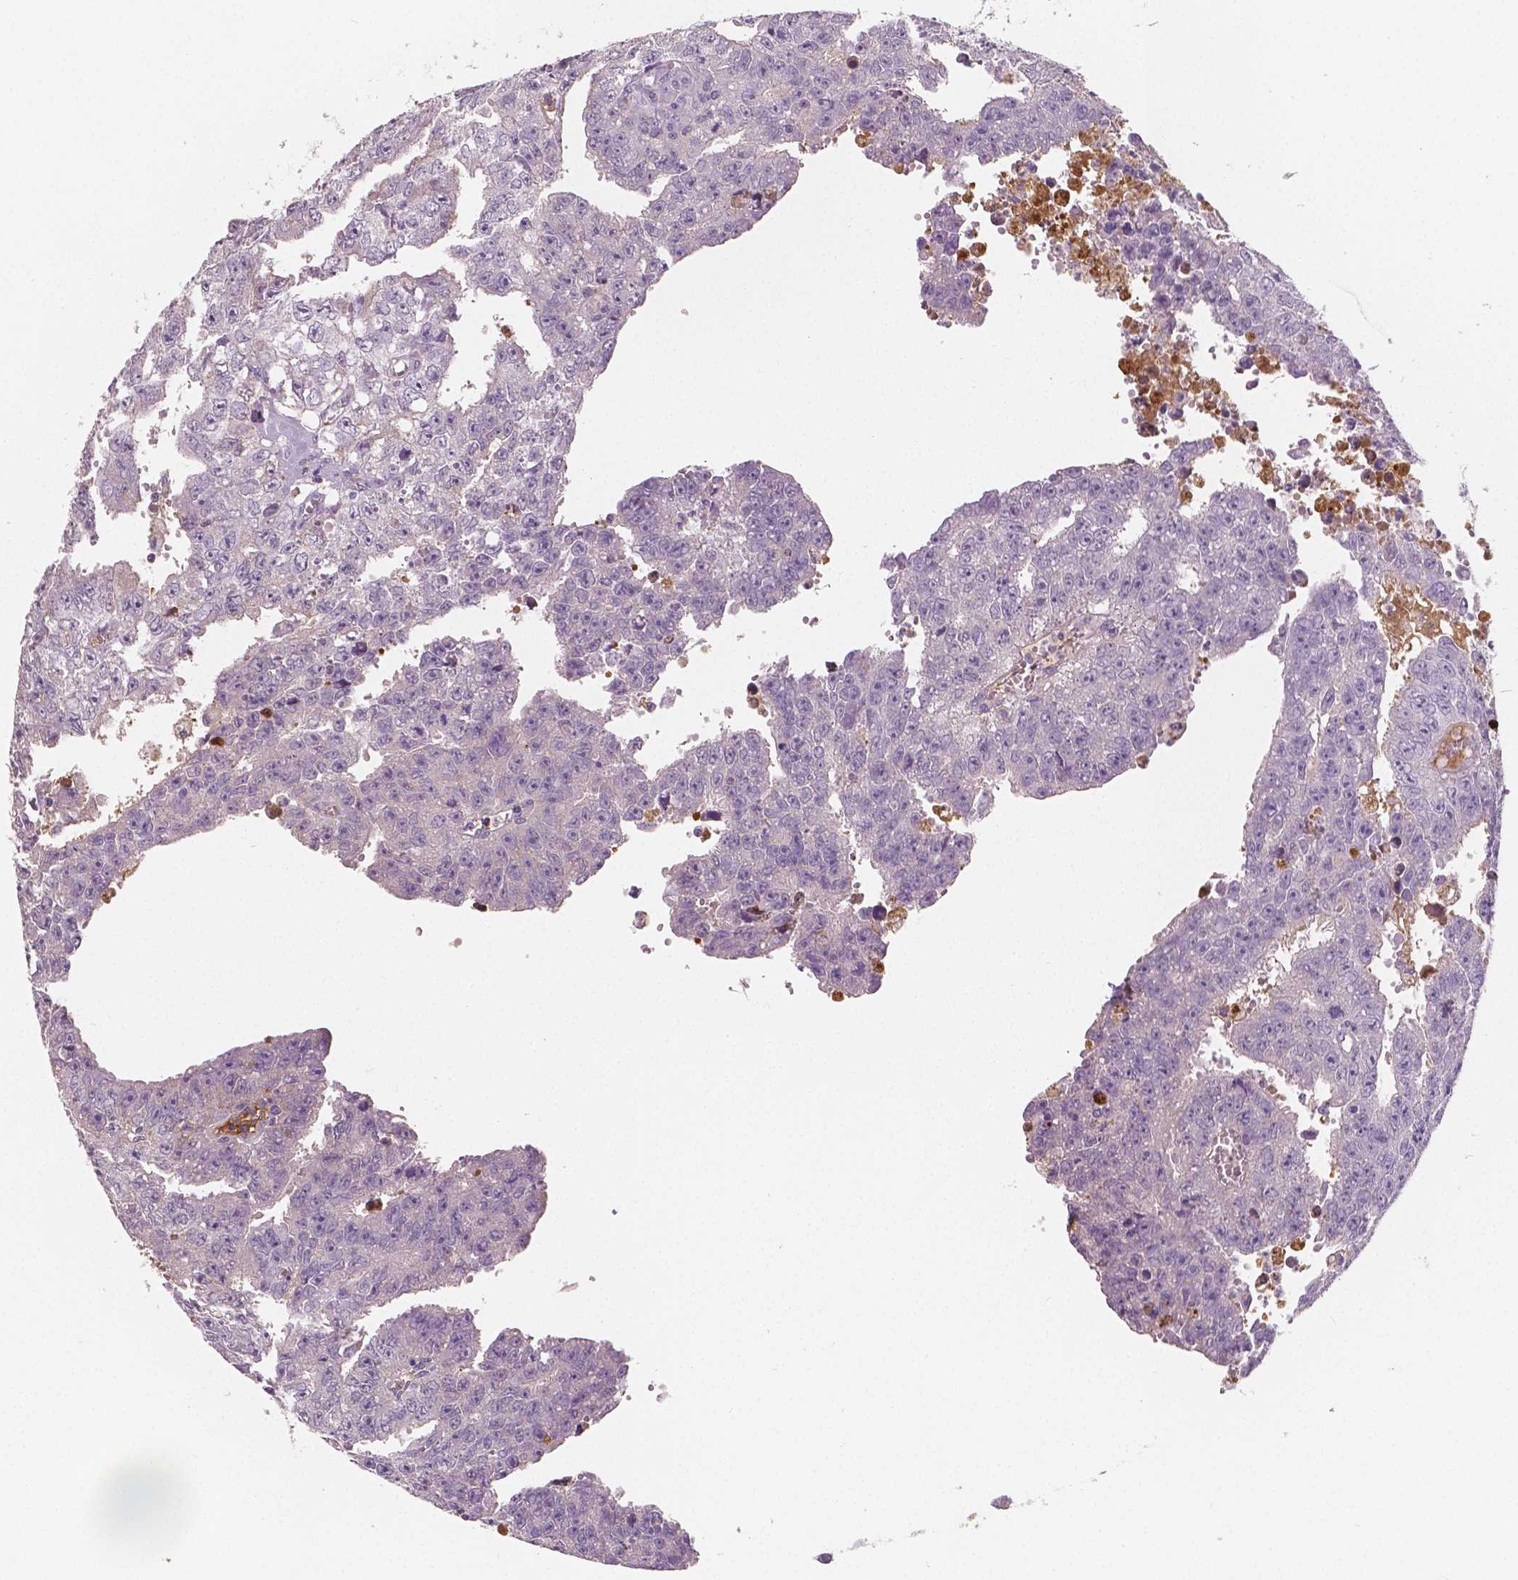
{"staining": {"intensity": "negative", "quantity": "none", "location": "none"}, "tissue": "testis cancer", "cell_type": "Tumor cells", "image_type": "cancer", "snomed": [{"axis": "morphology", "description": "Carcinoma, Embryonal, NOS"}, {"axis": "morphology", "description": "Teratoma, malignant, NOS"}, {"axis": "topography", "description": "Testis"}], "caption": "The immunohistochemistry photomicrograph has no significant staining in tumor cells of testis cancer tissue. The staining was performed using DAB (3,3'-diaminobenzidine) to visualize the protein expression in brown, while the nuclei were stained in blue with hematoxylin (Magnification: 20x).", "gene": "APOA4", "patient": {"sex": "male", "age": 24}}